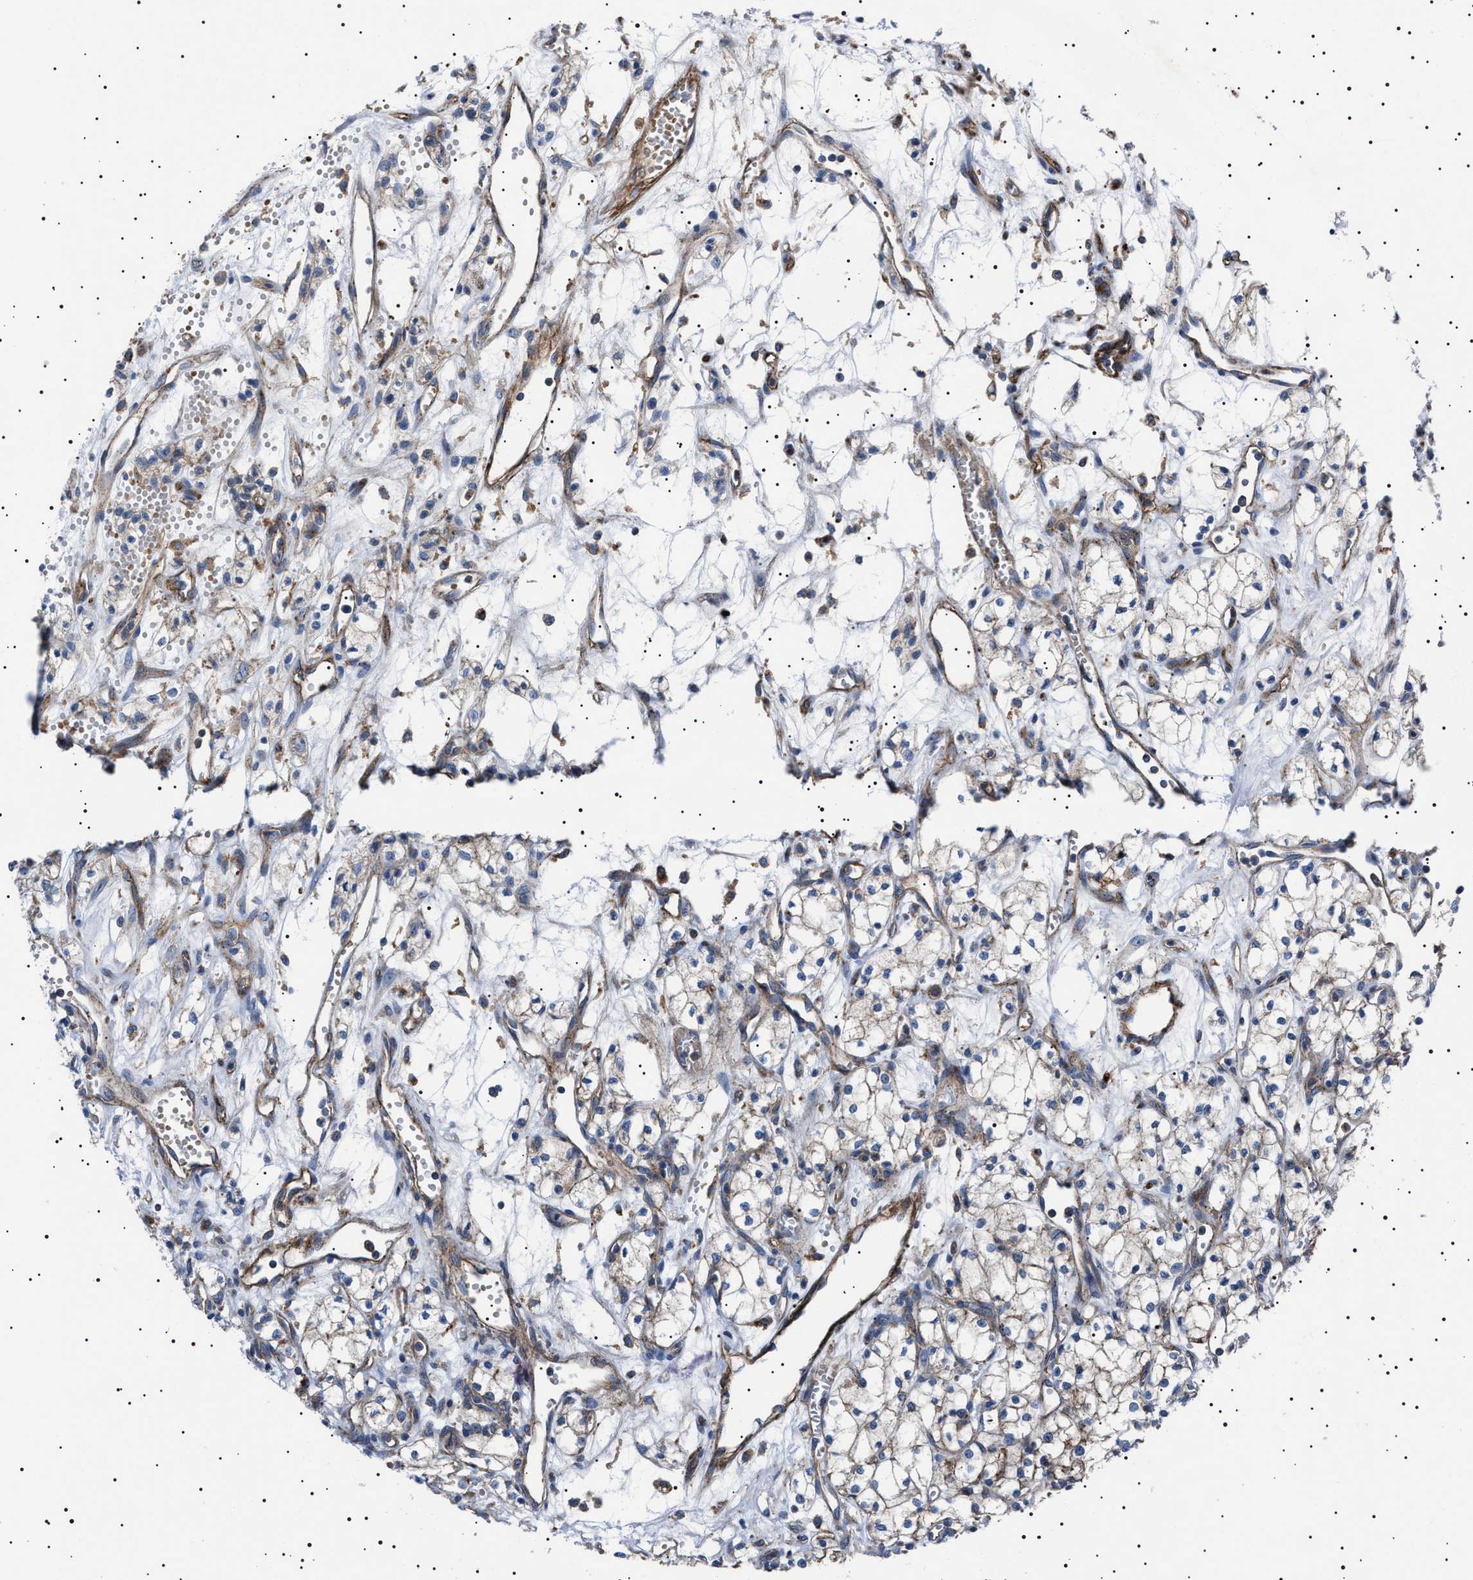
{"staining": {"intensity": "weak", "quantity": "<25%", "location": "cytoplasmic/membranous"}, "tissue": "renal cancer", "cell_type": "Tumor cells", "image_type": "cancer", "snomed": [{"axis": "morphology", "description": "Adenocarcinoma, NOS"}, {"axis": "topography", "description": "Kidney"}], "caption": "High power microscopy micrograph of an immunohistochemistry (IHC) image of renal cancer, revealing no significant positivity in tumor cells. The staining was performed using DAB to visualize the protein expression in brown, while the nuclei were stained in blue with hematoxylin (Magnification: 20x).", "gene": "NEU1", "patient": {"sex": "male", "age": 59}}